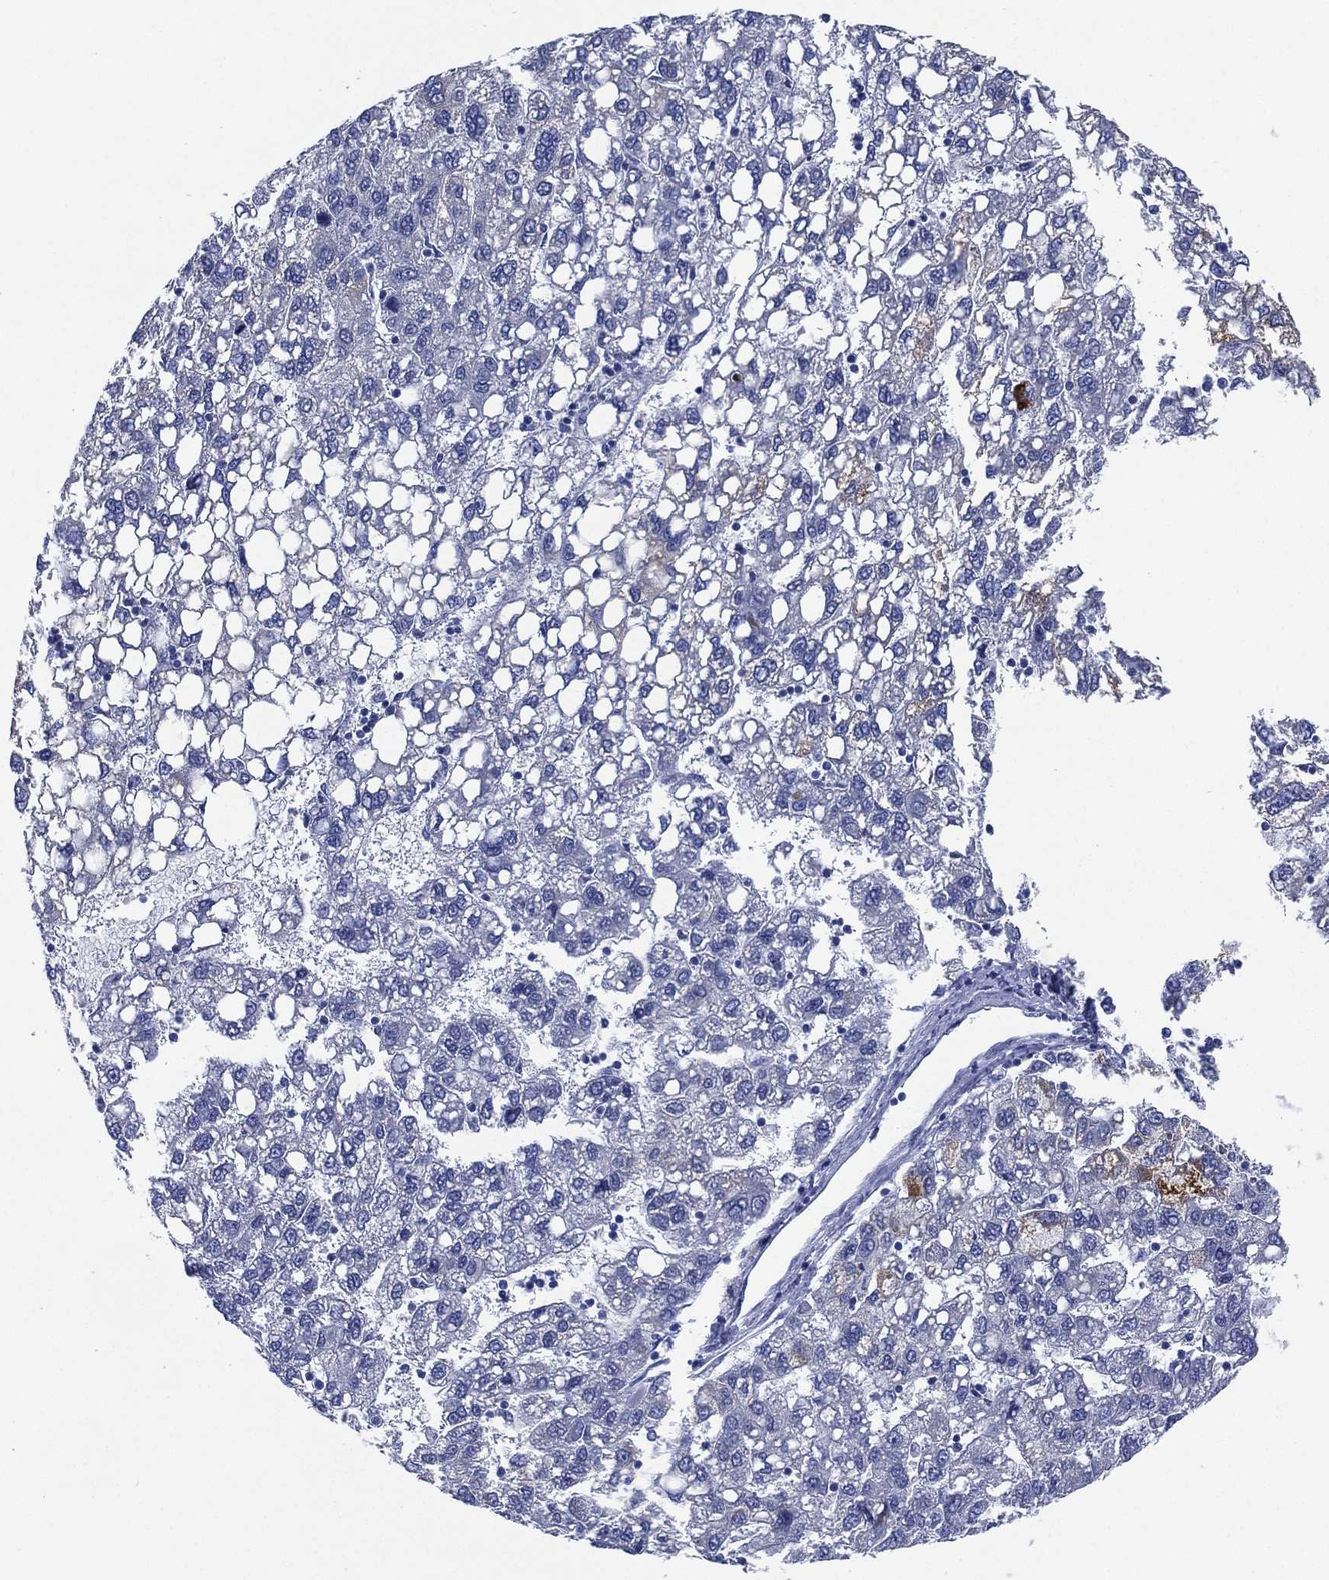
{"staining": {"intensity": "negative", "quantity": "none", "location": "none"}, "tissue": "liver cancer", "cell_type": "Tumor cells", "image_type": "cancer", "snomed": [{"axis": "morphology", "description": "Carcinoma, Hepatocellular, NOS"}, {"axis": "topography", "description": "Liver"}], "caption": "Tumor cells show no significant protein expression in liver hepatocellular carcinoma. (DAB (3,3'-diaminobenzidine) IHC, high magnification).", "gene": "SLC9C2", "patient": {"sex": "female", "age": 82}}